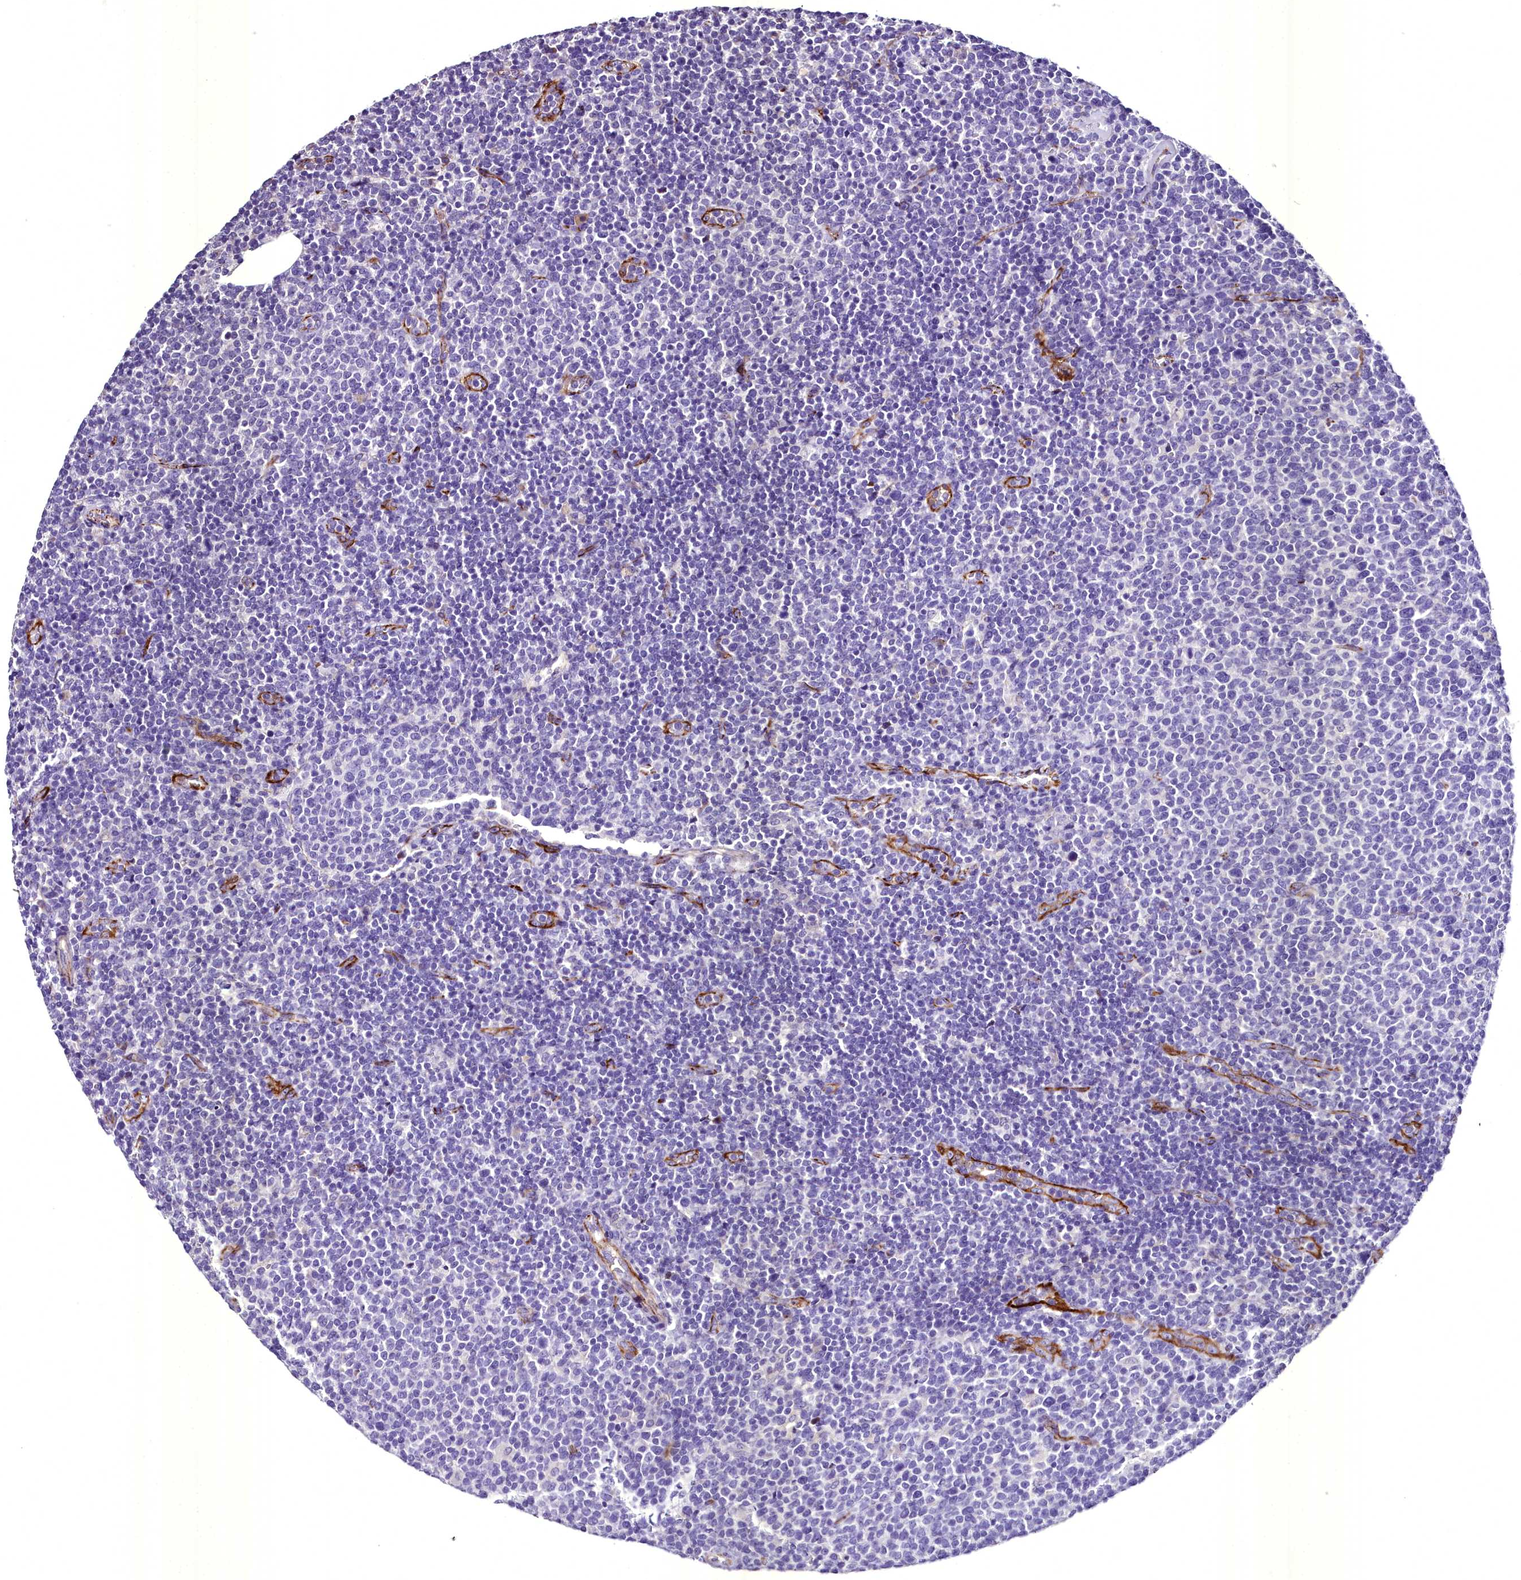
{"staining": {"intensity": "negative", "quantity": "none", "location": "none"}, "tissue": "lymphoma", "cell_type": "Tumor cells", "image_type": "cancer", "snomed": [{"axis": "morphology", "description": "Malignant lymphoma, non-Hodgkin's type, High grade"}, {"axis": "topography", "description": "Lymph node"}], "caption": "This photomicrograph is of lymphoma stained with immunohistochemistry (IHC) to label a protein in brown with the nuclei are counter-stained blue. There is no staining in tumor cells.", "gene": "MS4A18", "patient": {"sex": "male", "age": 61}}